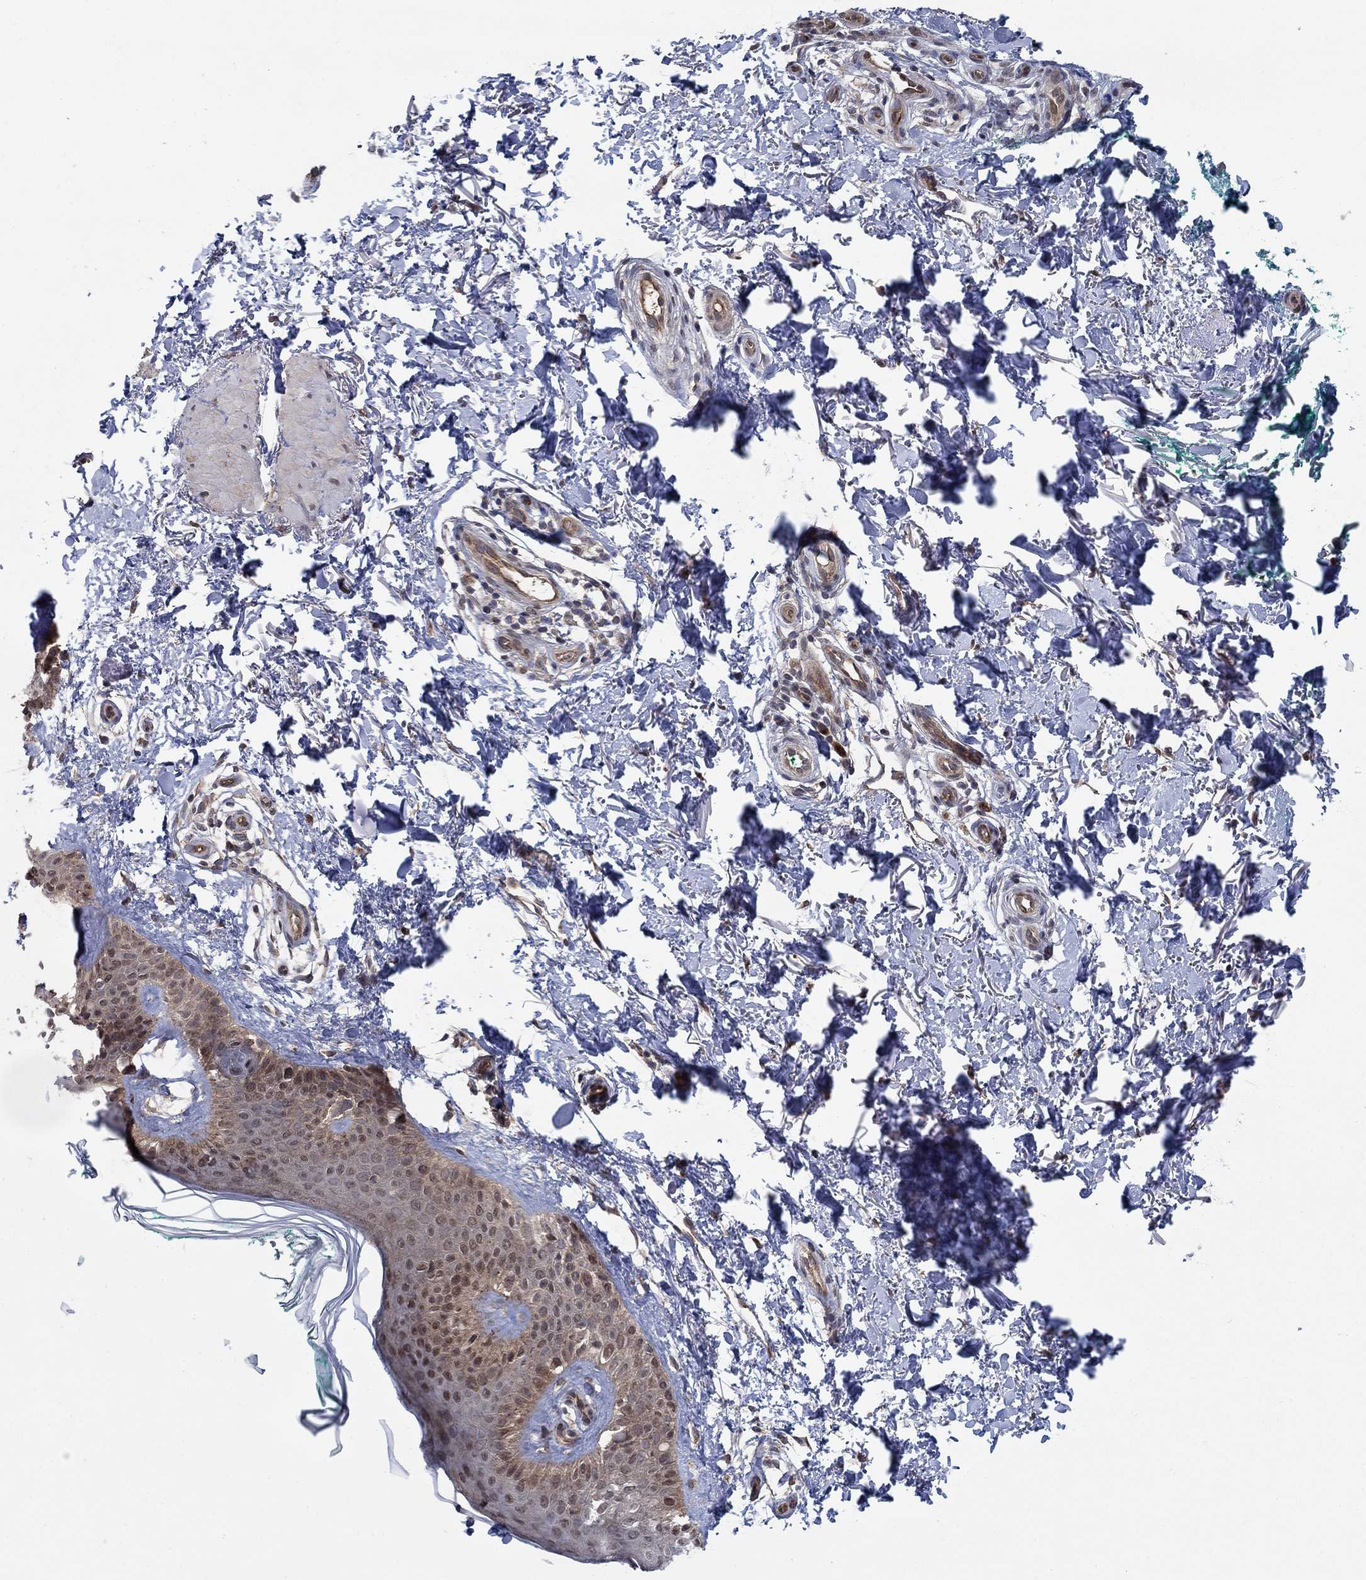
{"staining": {"intensity": "weak", "quantity": "25%-75%", "location": "cytoplasmic/membranous"}, "tissue": "skin", "cell_type": "Fibroblasts", "image_type": "normal", "snomed": [{"axis": "morphology", "description": "Normal tissue, NOS"}, {"axis": "morphology", "description": "Inflammation, NOS"}, {"axis": "morphology", "description": "Fibrosis, NOS"}, {"axis": "topography", "description": "Skin"}], "caption": "Immunohistochemistry (DAB) staining of normal skin demonstrates weak cytoplasmic/membranous protein expression in approximately 25%-75% of fibroblasts. (brown staining indicates protein expression, while blue staining denotes nuclei).", "gene": "SH3RF1", "patient": {"sex": "male", "age": 71}}